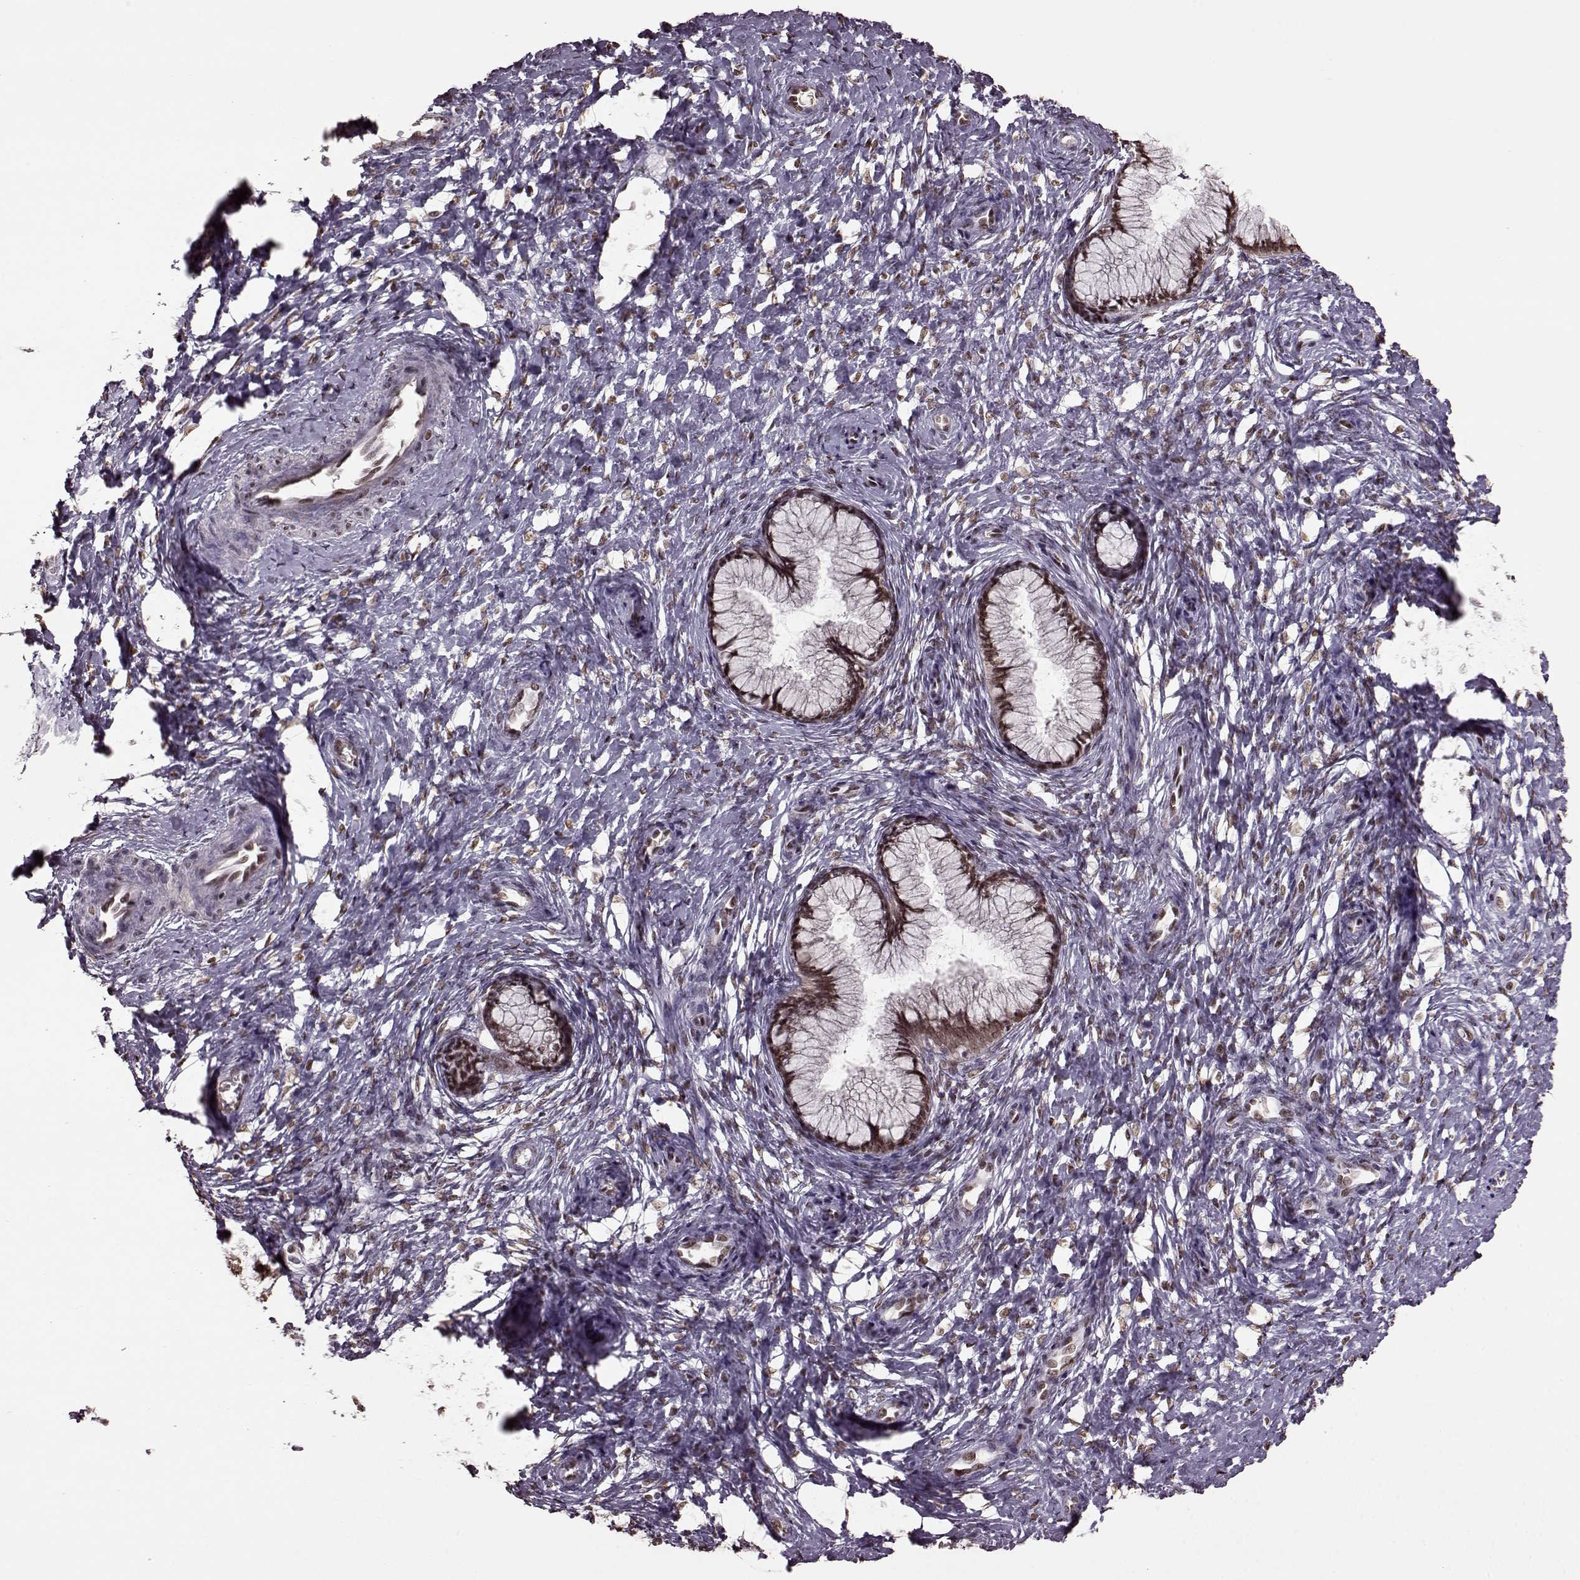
{"staining": {"intensity": "weak", "quantity": ">75%", "location": "nuclear"}, "tissue": "cervix", "cell_type": "Glandular cells", "image_type": "normal", "snomed": [{"axis": "morphology", "description": "Normal tissue, NOS"}, {"axis": "topography", "description": "Cervix"}], "caption": "Protein staining shows weak nuclear staining in approximately >75% of glandular cells in normal cervix.", "gene": "FTO", "patient": {"sex": "female", "age": 37}}